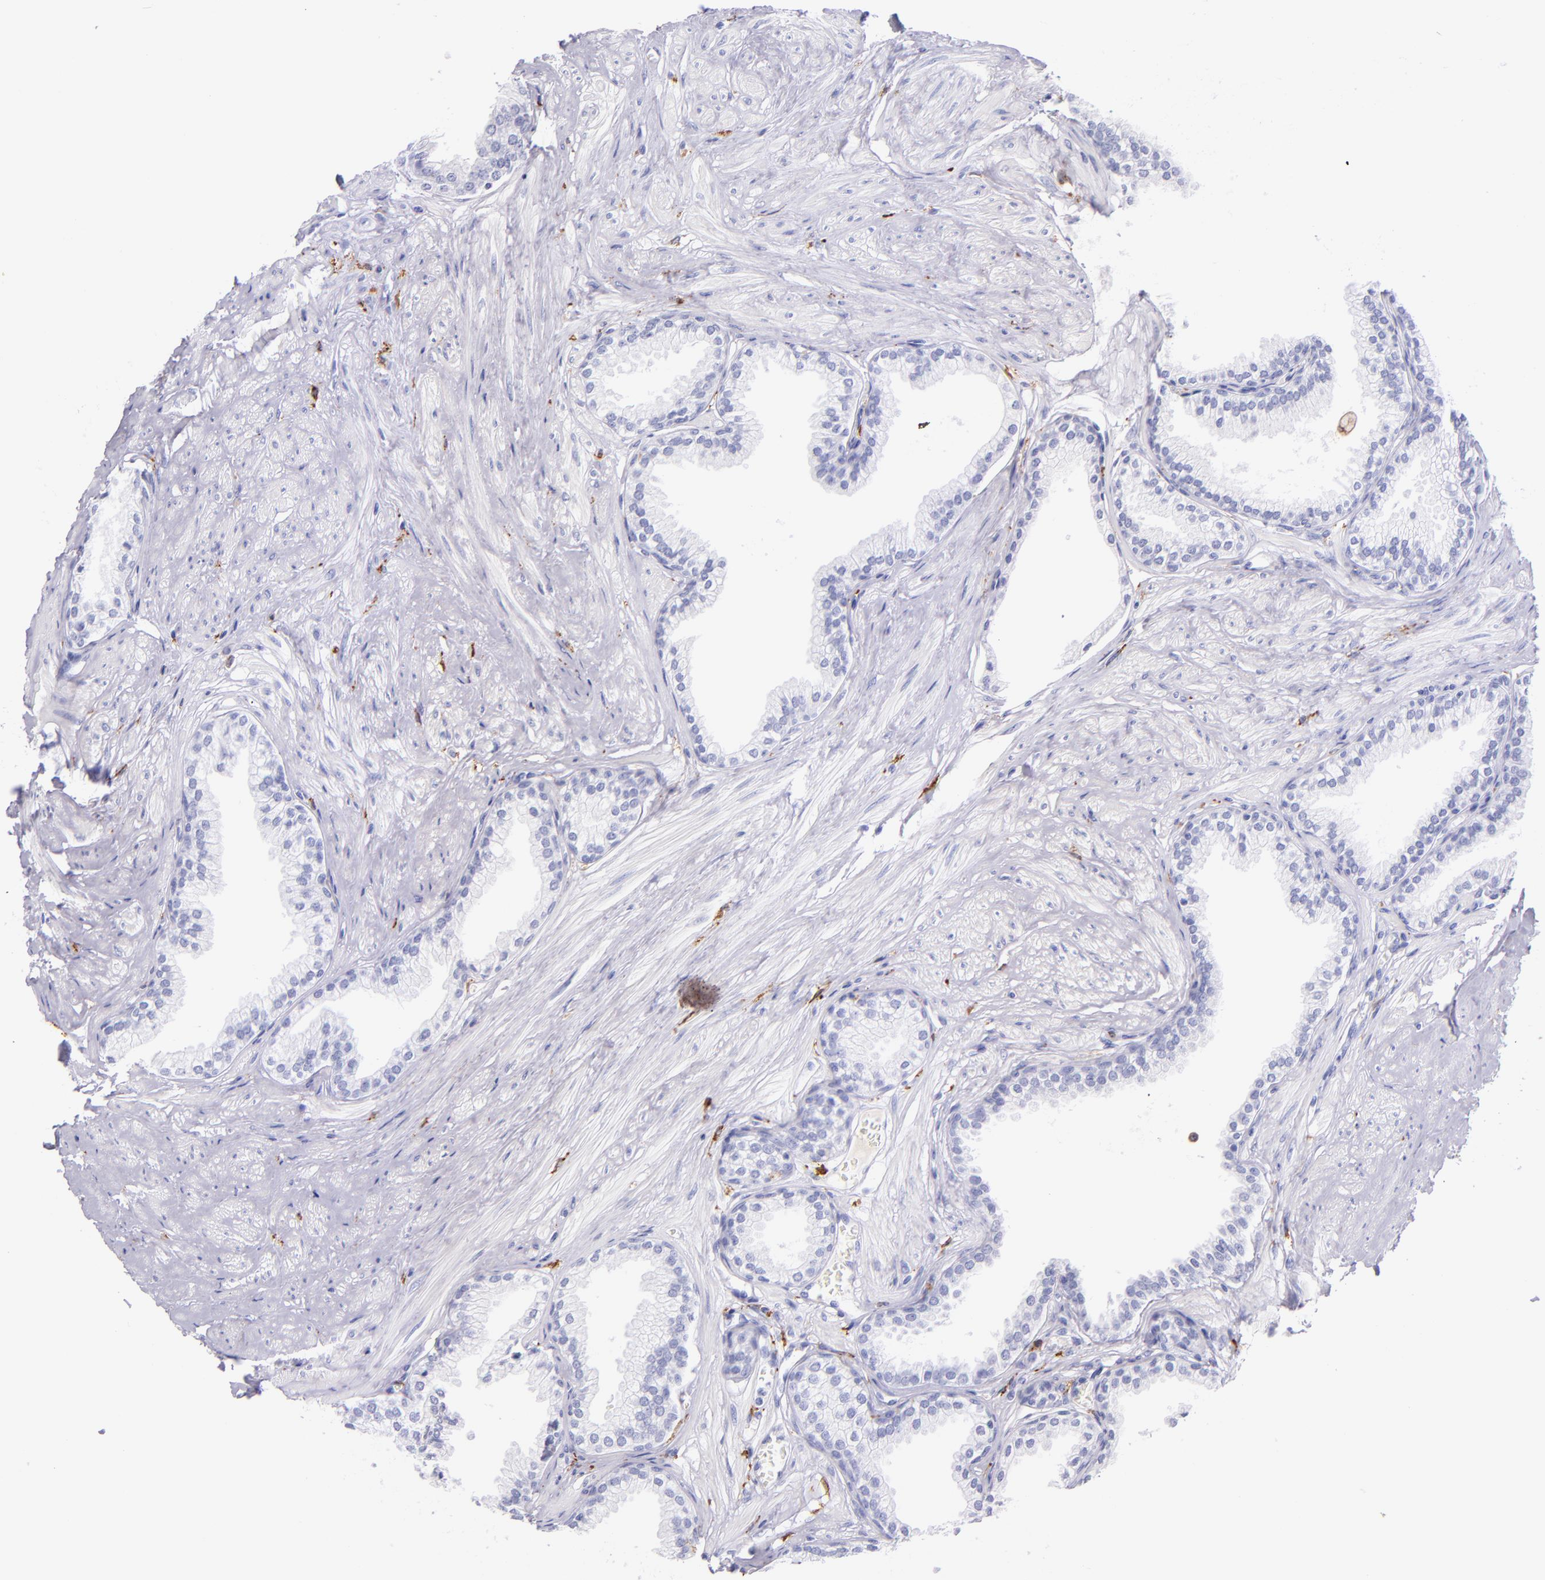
{"staining": {"intensity": "negative", "quantity": "none", "location": "none"}, "tissue": "prostate", "cell_type": "Glandular cells", "image_type": "normal", "snomed": [{"axis": "morphology", "description": "Normal tissue, NOS"}, {"axis": "topography", "description": "Prostate"}], "caption": "Histopathology image shows no significant protein expression in glandular cells of unremarkable prostate. The staining is performed using DAB brown chromogen with nuclei counter-stained in using hematoxylin.", "gene": "CD163", "patient": {"sex": "male", "age": 64}}